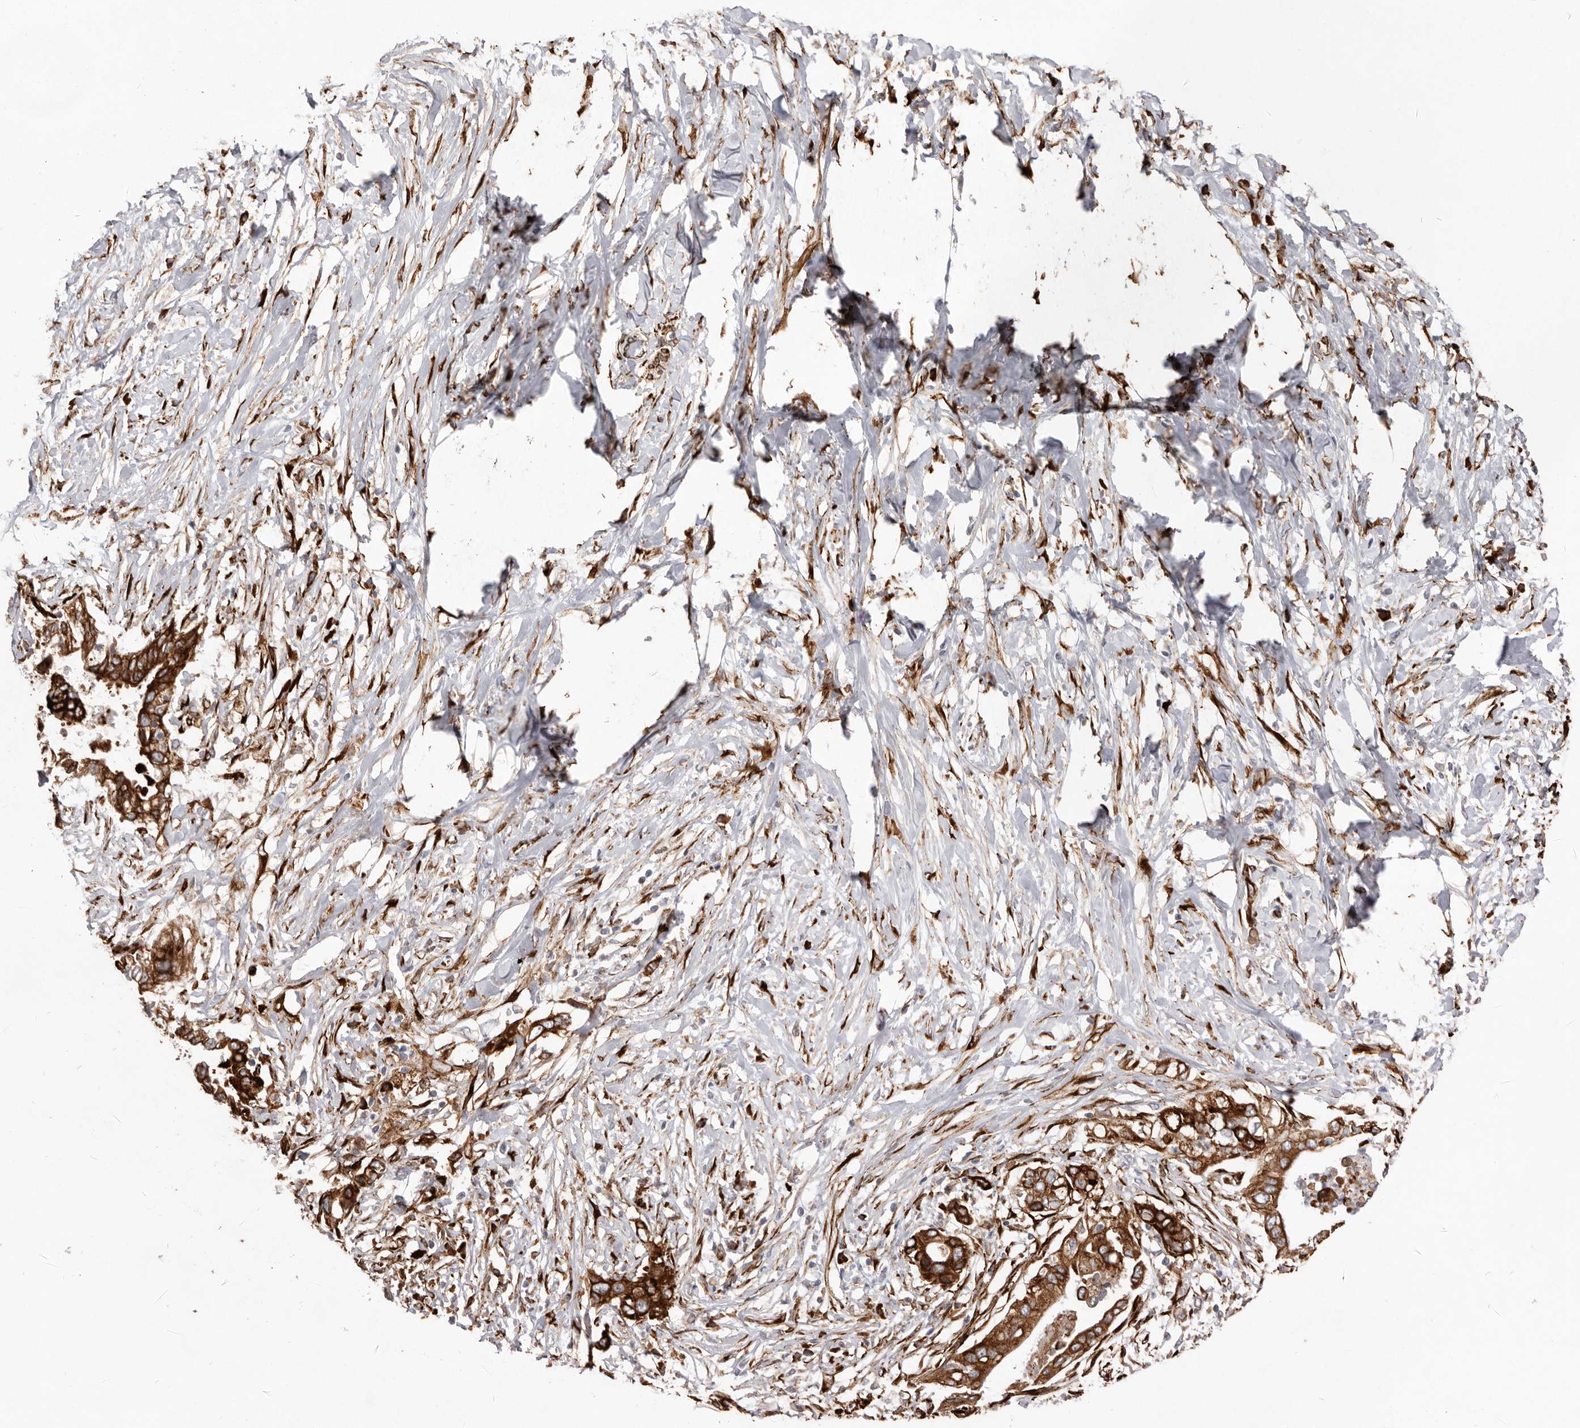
{"staining": {"intensity": "strong", "quantity": ">75%", "location": "cytoplasmic/membranous"}, "tissue": "pancreatic cancer", "cell_type": "Tumor cells", "image_type": "cancer", "snomed": [{"axis": "morphology", "description": "Normal tissue, NOS"}, {"axis": "morphology", "description": "Adenocarcinoma, NOS"}, {"axis": "topography", "description": "Pancreas"}, {"axis": "topography", "description": "Peripheral nerve tissue"}], "caption": "DAB immunohistochemical staining of pancreatic cancer displays strong cytoplasmic/membranous protein positivity in approximately >75% of tumor cells.", "gene": "WDTC1", "patient": {"sex": "male", "age": 59}}